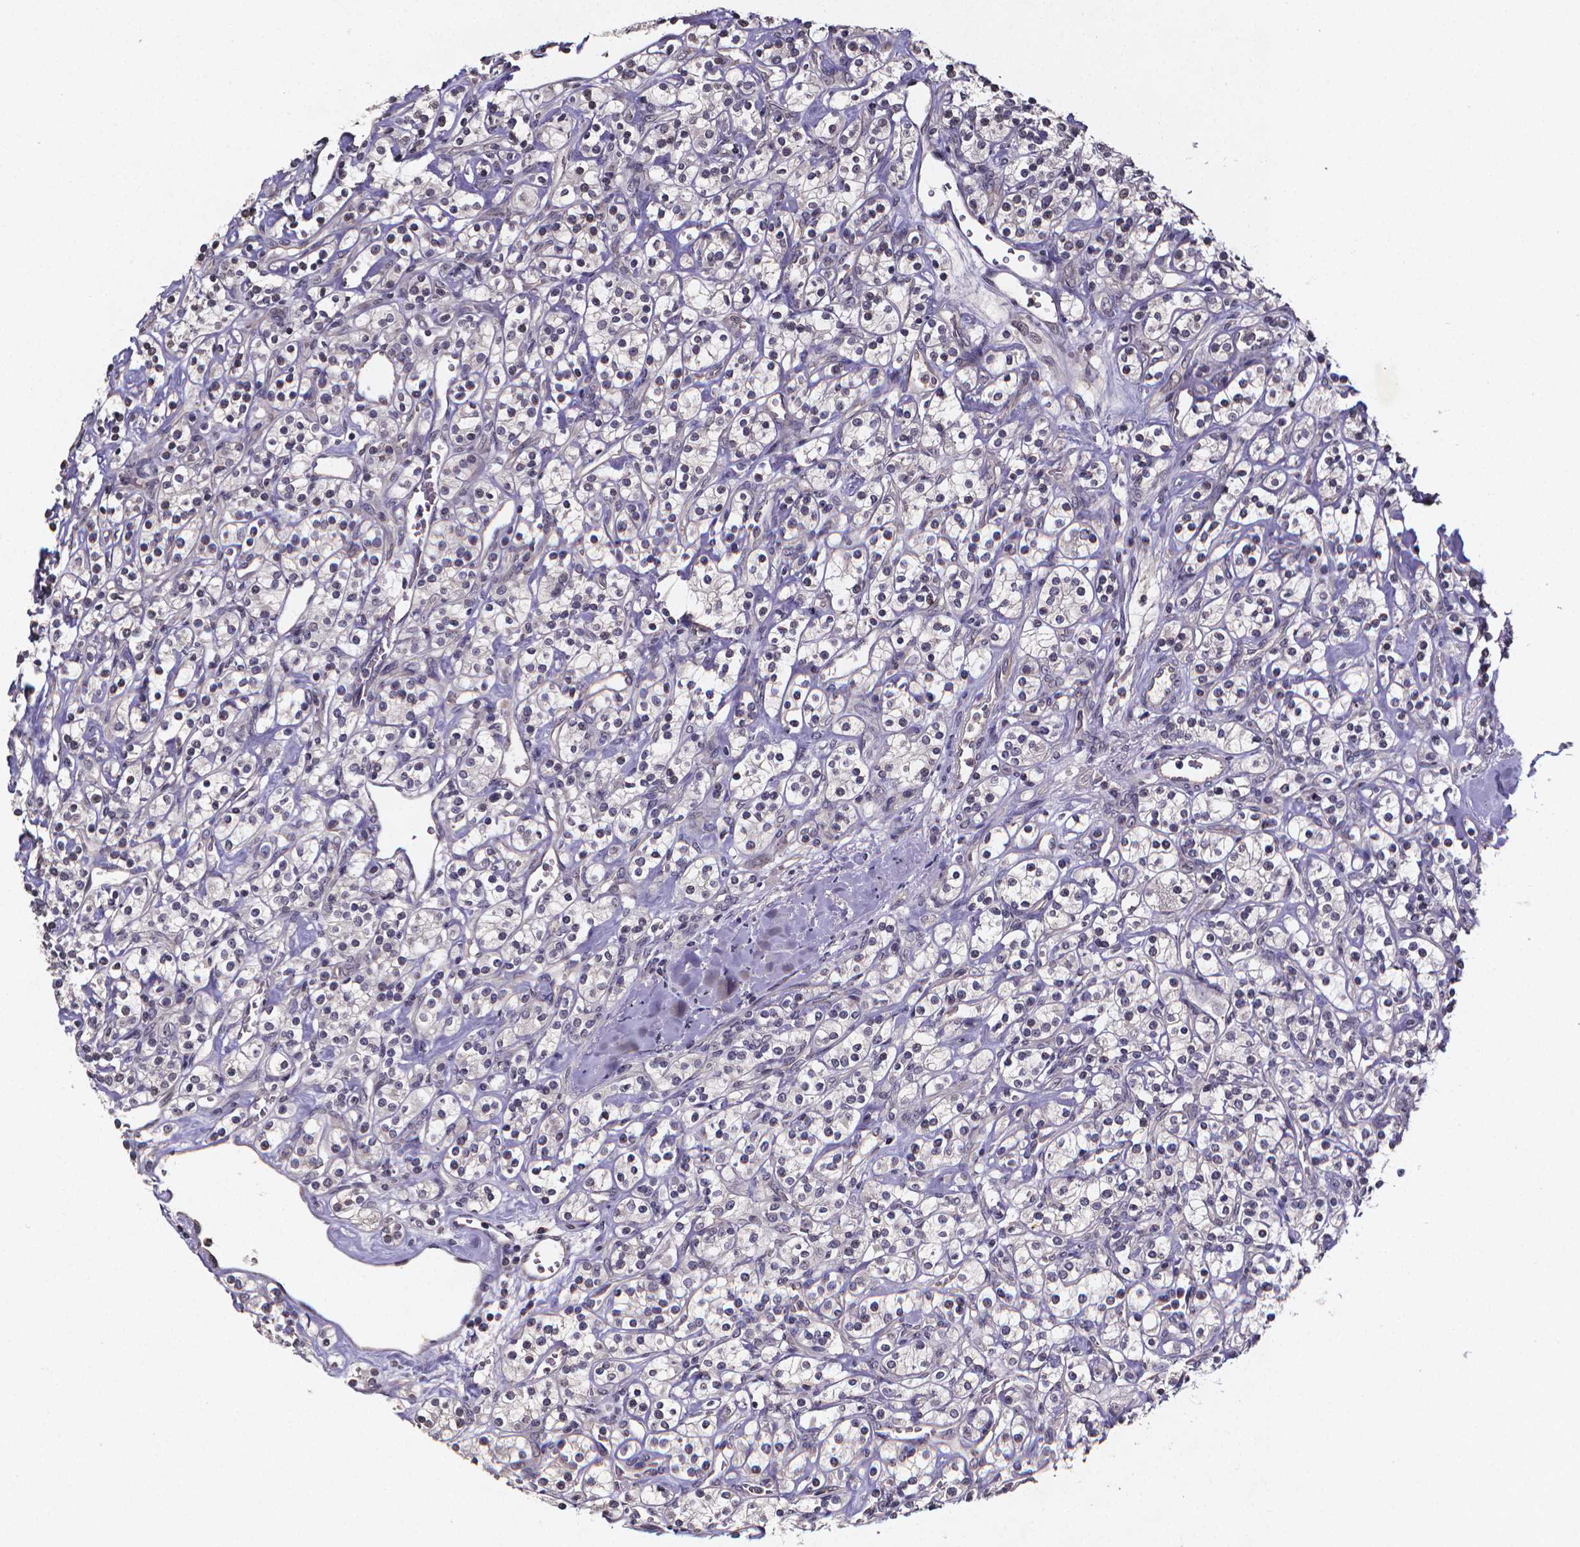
{"staining": {"intensity": "negative", "quantity": "none", "location": "none"}, "tissue": "renal cancer", "cell_type": "Tumor cells", "image_type": "cancer", "snomed": [{"axis": "morphology", "description": "Adenocarcinoma, NOS"}, {"axis": "topography", "description": "Kidney"}], "caption": "A high-resolution image shows immunohistochemistry staining of renal cancer, which exhibits no significant expression in tumor cells.", "gene": "TP73", "patient": {"sex": "male", "age": 77}}